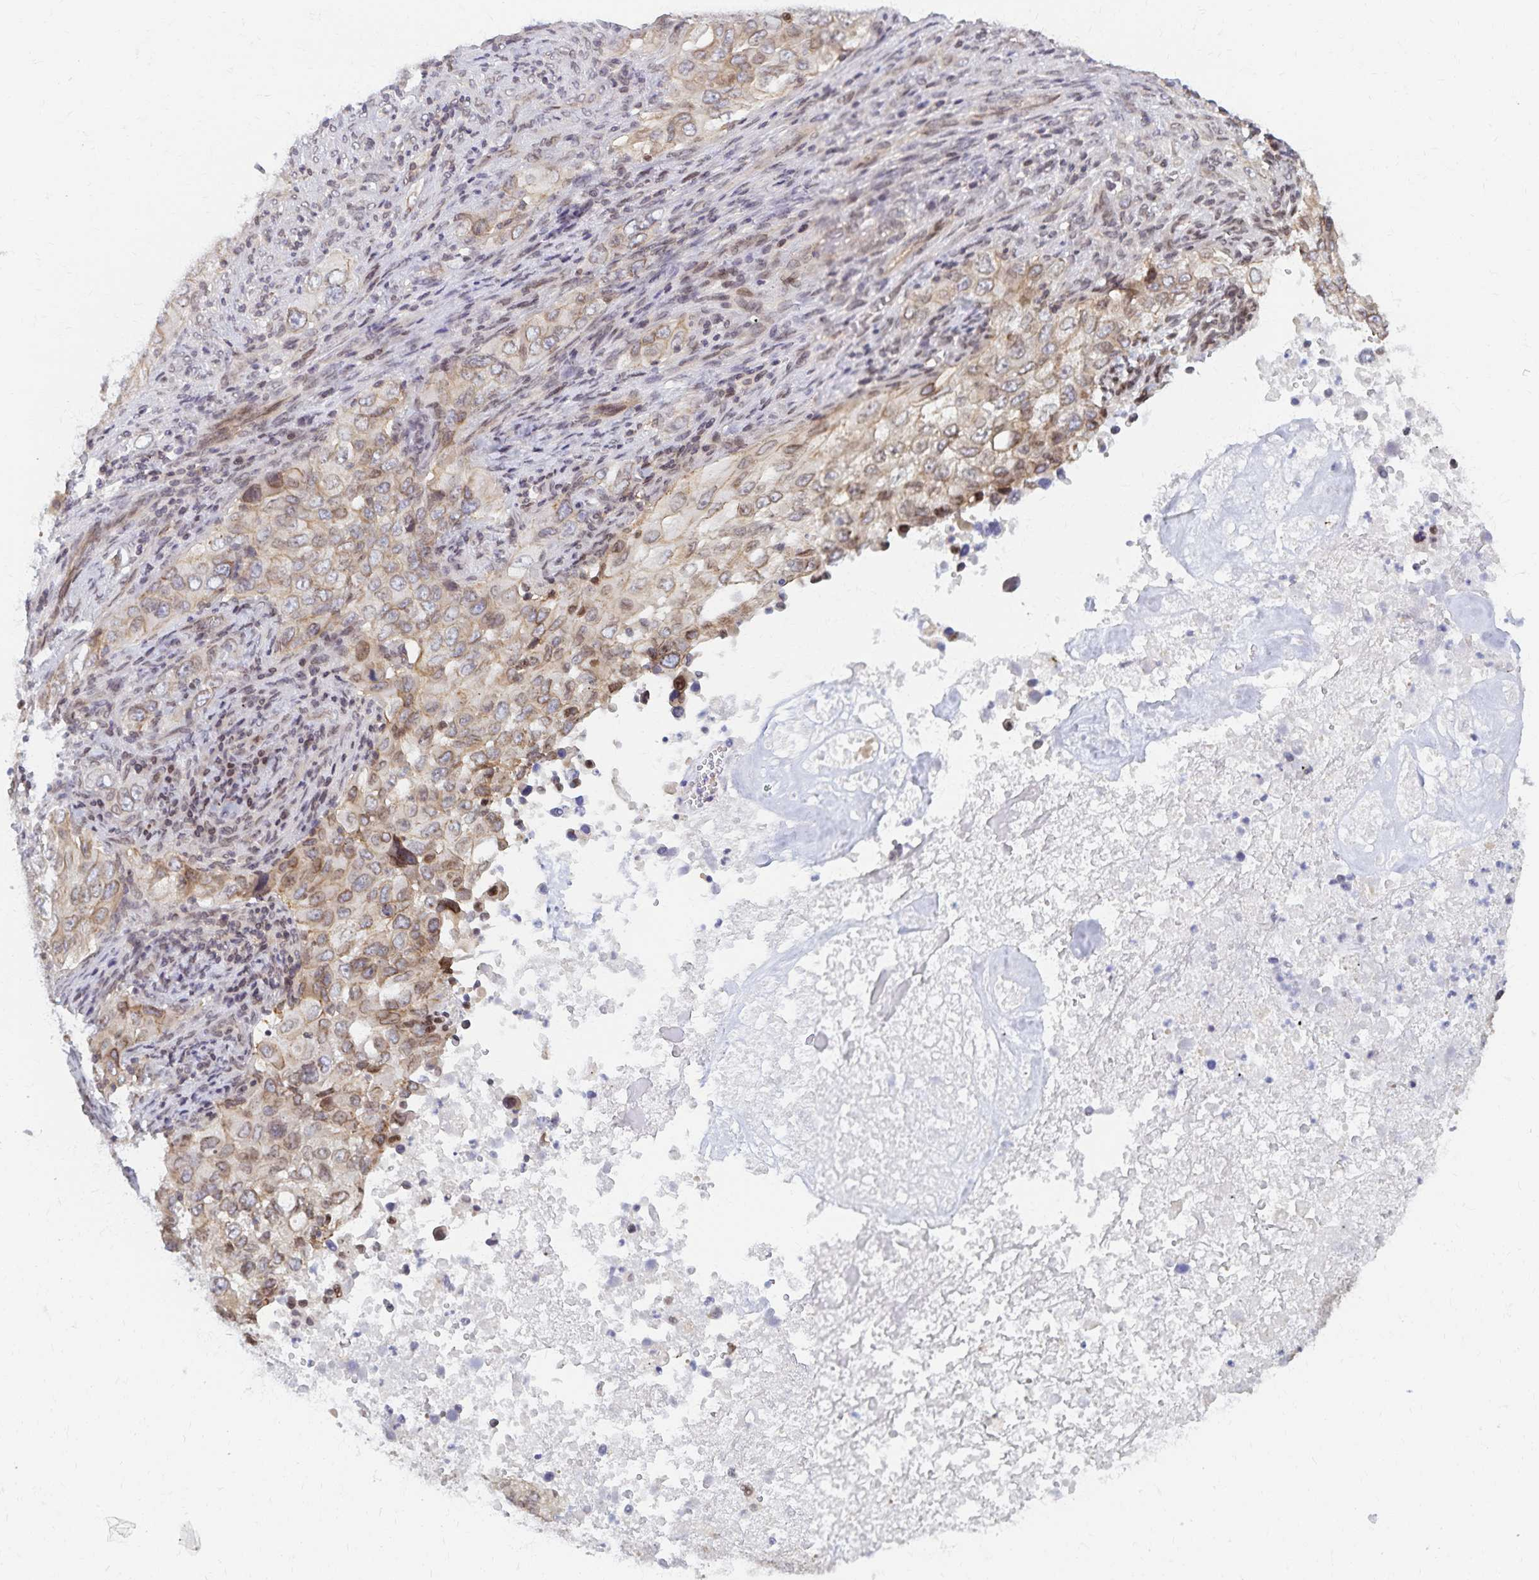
{"staining": {"intensity": "weak", "quantity": "25%-75%", "location": "cytoplasmic/membranous"}, "tissue": "lung cancer", "cell_type": "Tumor cells", "image_type": "cancer", "snomed": [{"axis": "morphology", "description": "Adenocarcinoma, NOS"}, {"axis": "morphology", "description": "Adenocarcinoma, metastatic, NOS"}, {"axis": "topography", "description": "Lymph node"}, {"axis": "topography", "description": "Lung"}], "caption": "A photomicrograph of lung cancer stained for a protein exhibits weak cytoplasmic/membranous brown staining in tumor cells. (Stains: DAB in brown, nuclei in blue, Microscopy: brightfield microscopy at high magnification).", "gene": "RAB9B", "patient": {"sex": "female", "age": 42}}